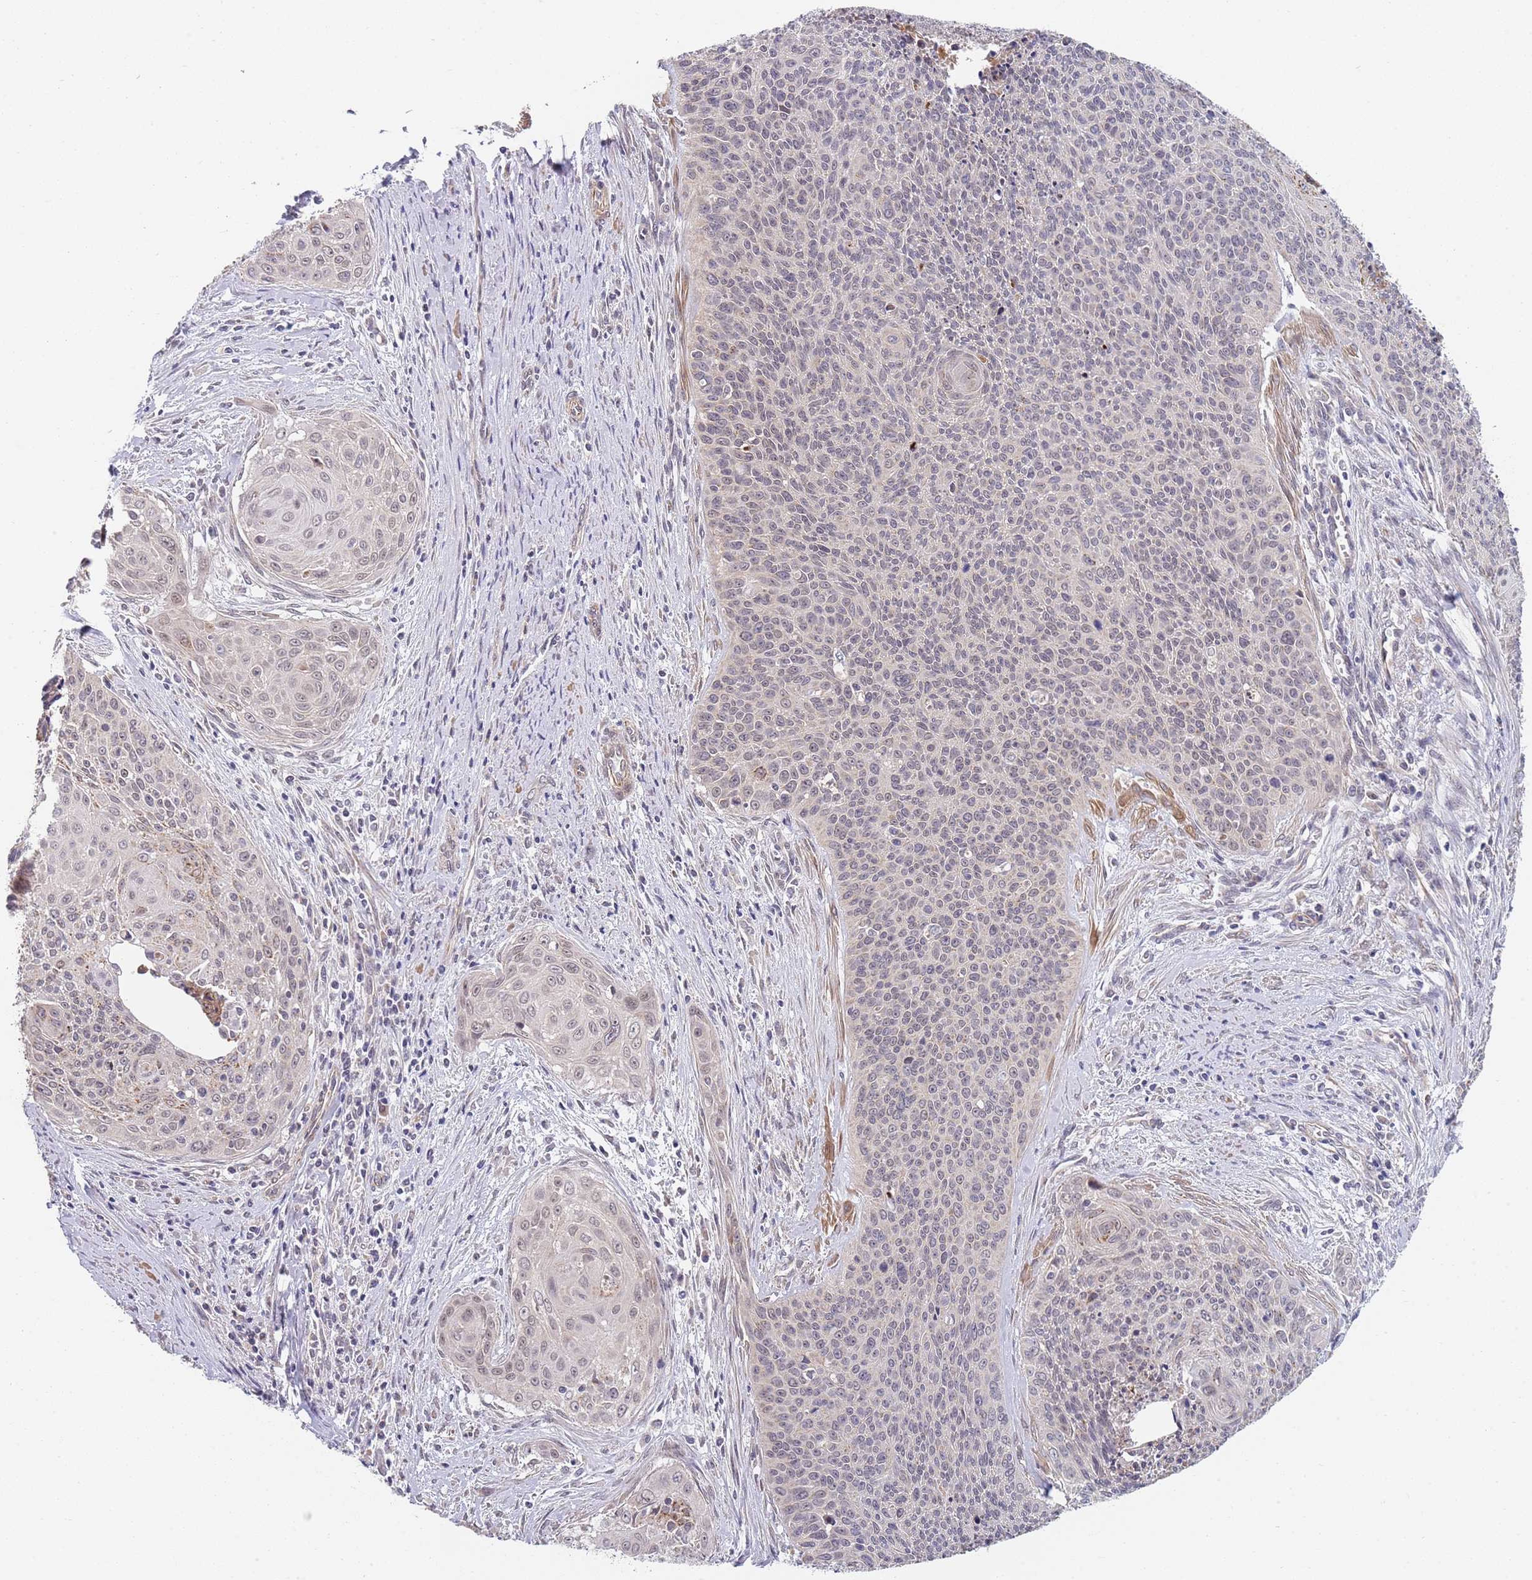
{"staining": {"intensity": "weak", "quantity": "<25%", "location": "nuclear"}, "tissue": "cervical cancer", "cell_type": "Tumor cells", "image_type": "cancer", "snomed": [{"axis": "morphology", "description": "Squamous cell carcinoma, NOS"}, {"axis": "topography", "description": "Cervix"}], "caption": "A high-resolution histopathology image shows immunohistochemistry (IHC) staining of cervical cancer (squamous cell carcinoma), which exhibits no significant staining in tumor cells.", "gene": "B4GALT4", "patient": {"sex": "female", "age": 55}}